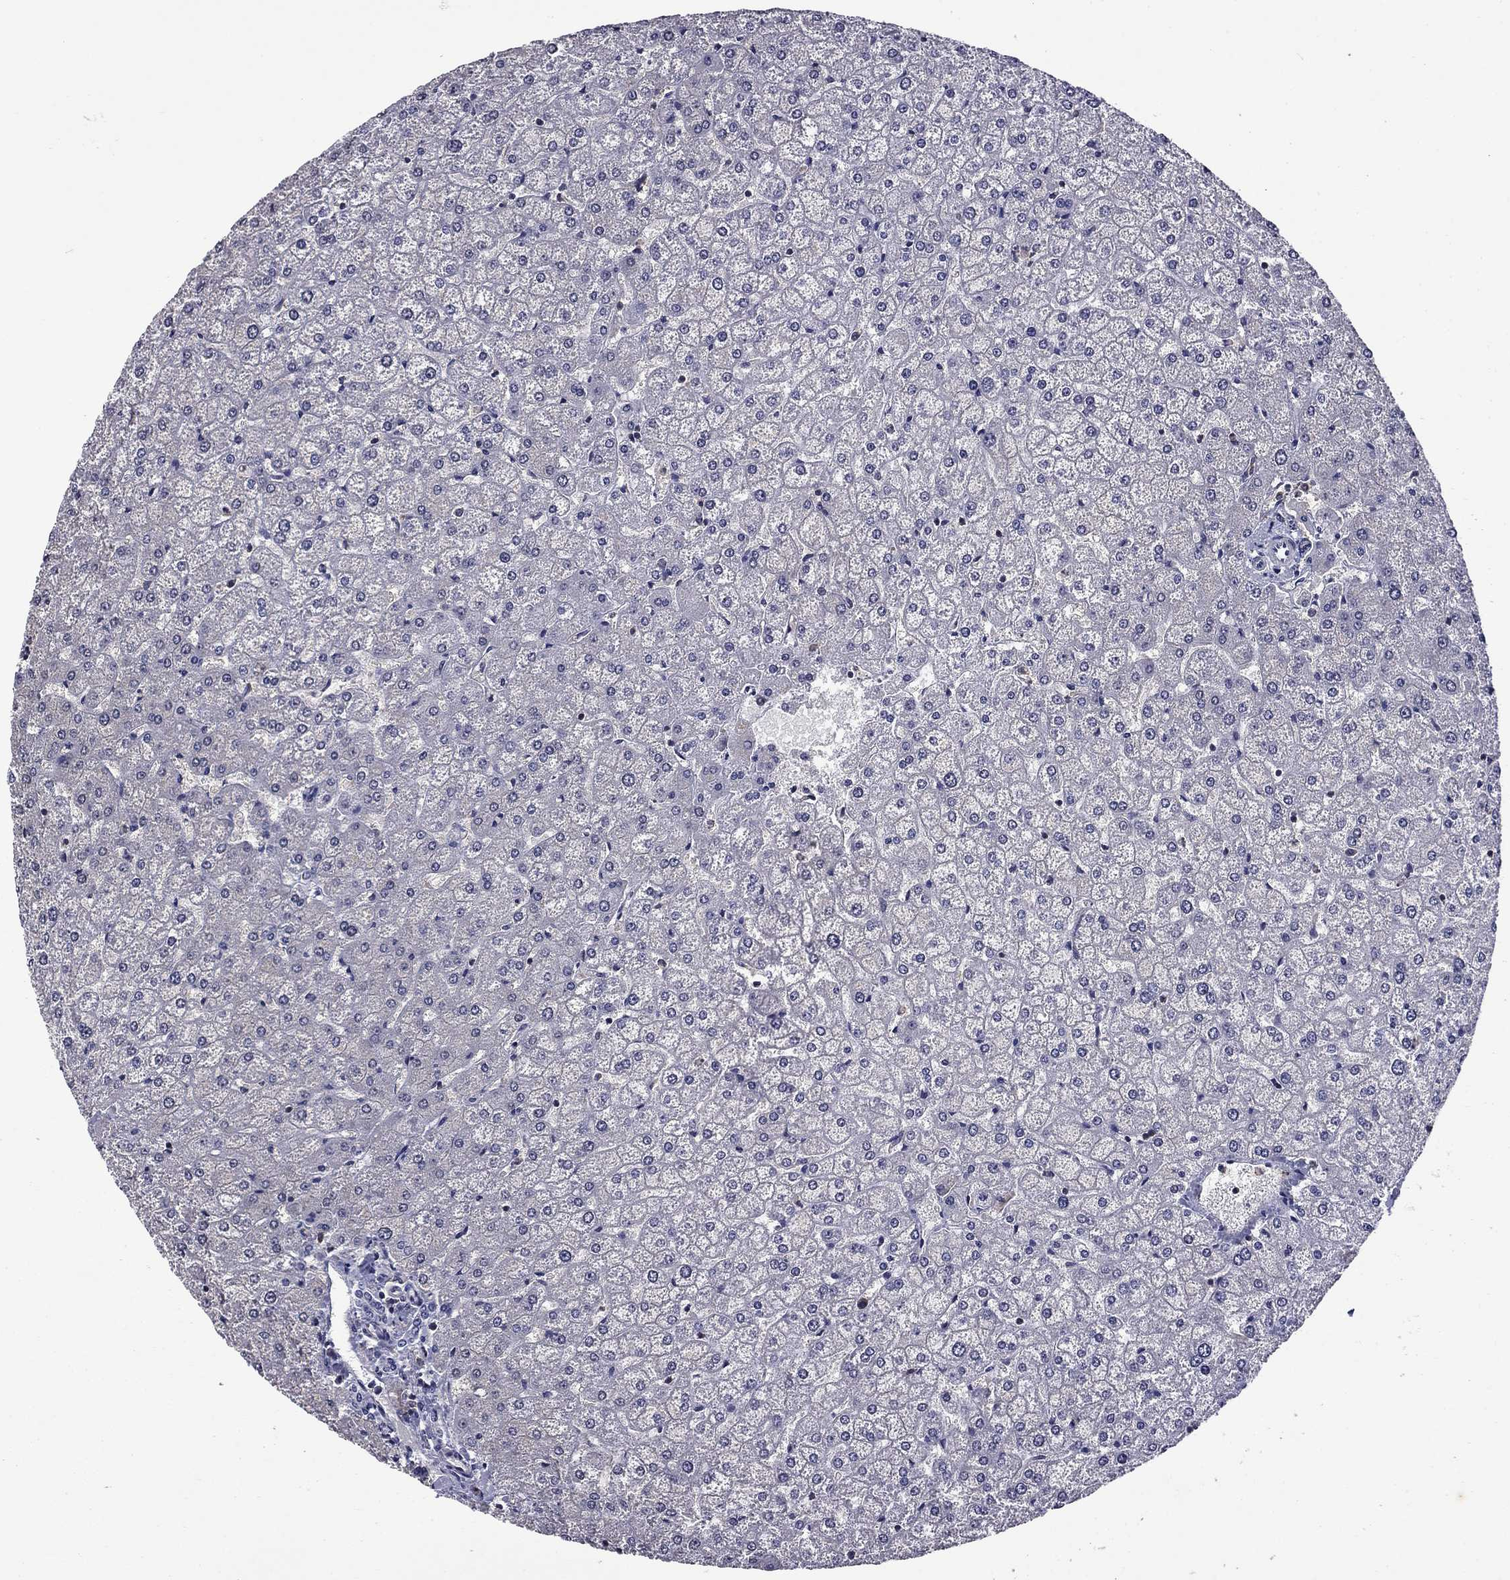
{"staining": {"intensity": "negative", "quantity": "none", "location": "none"}, "tissue": "liver", "cell_type": "Cholangiocytes", "image_type": "normal", "snomed": [{"axis": "morphology", "description": "Normal tissue, NOS"}, {"axis": "topography", "description": "Liver"}], "caption": "Human liver stained for a protein using IHC reveals no expression in cholangiocytes.", "gene": "ARHGAP45", "patient": {"sex": "female", "age": 32}}